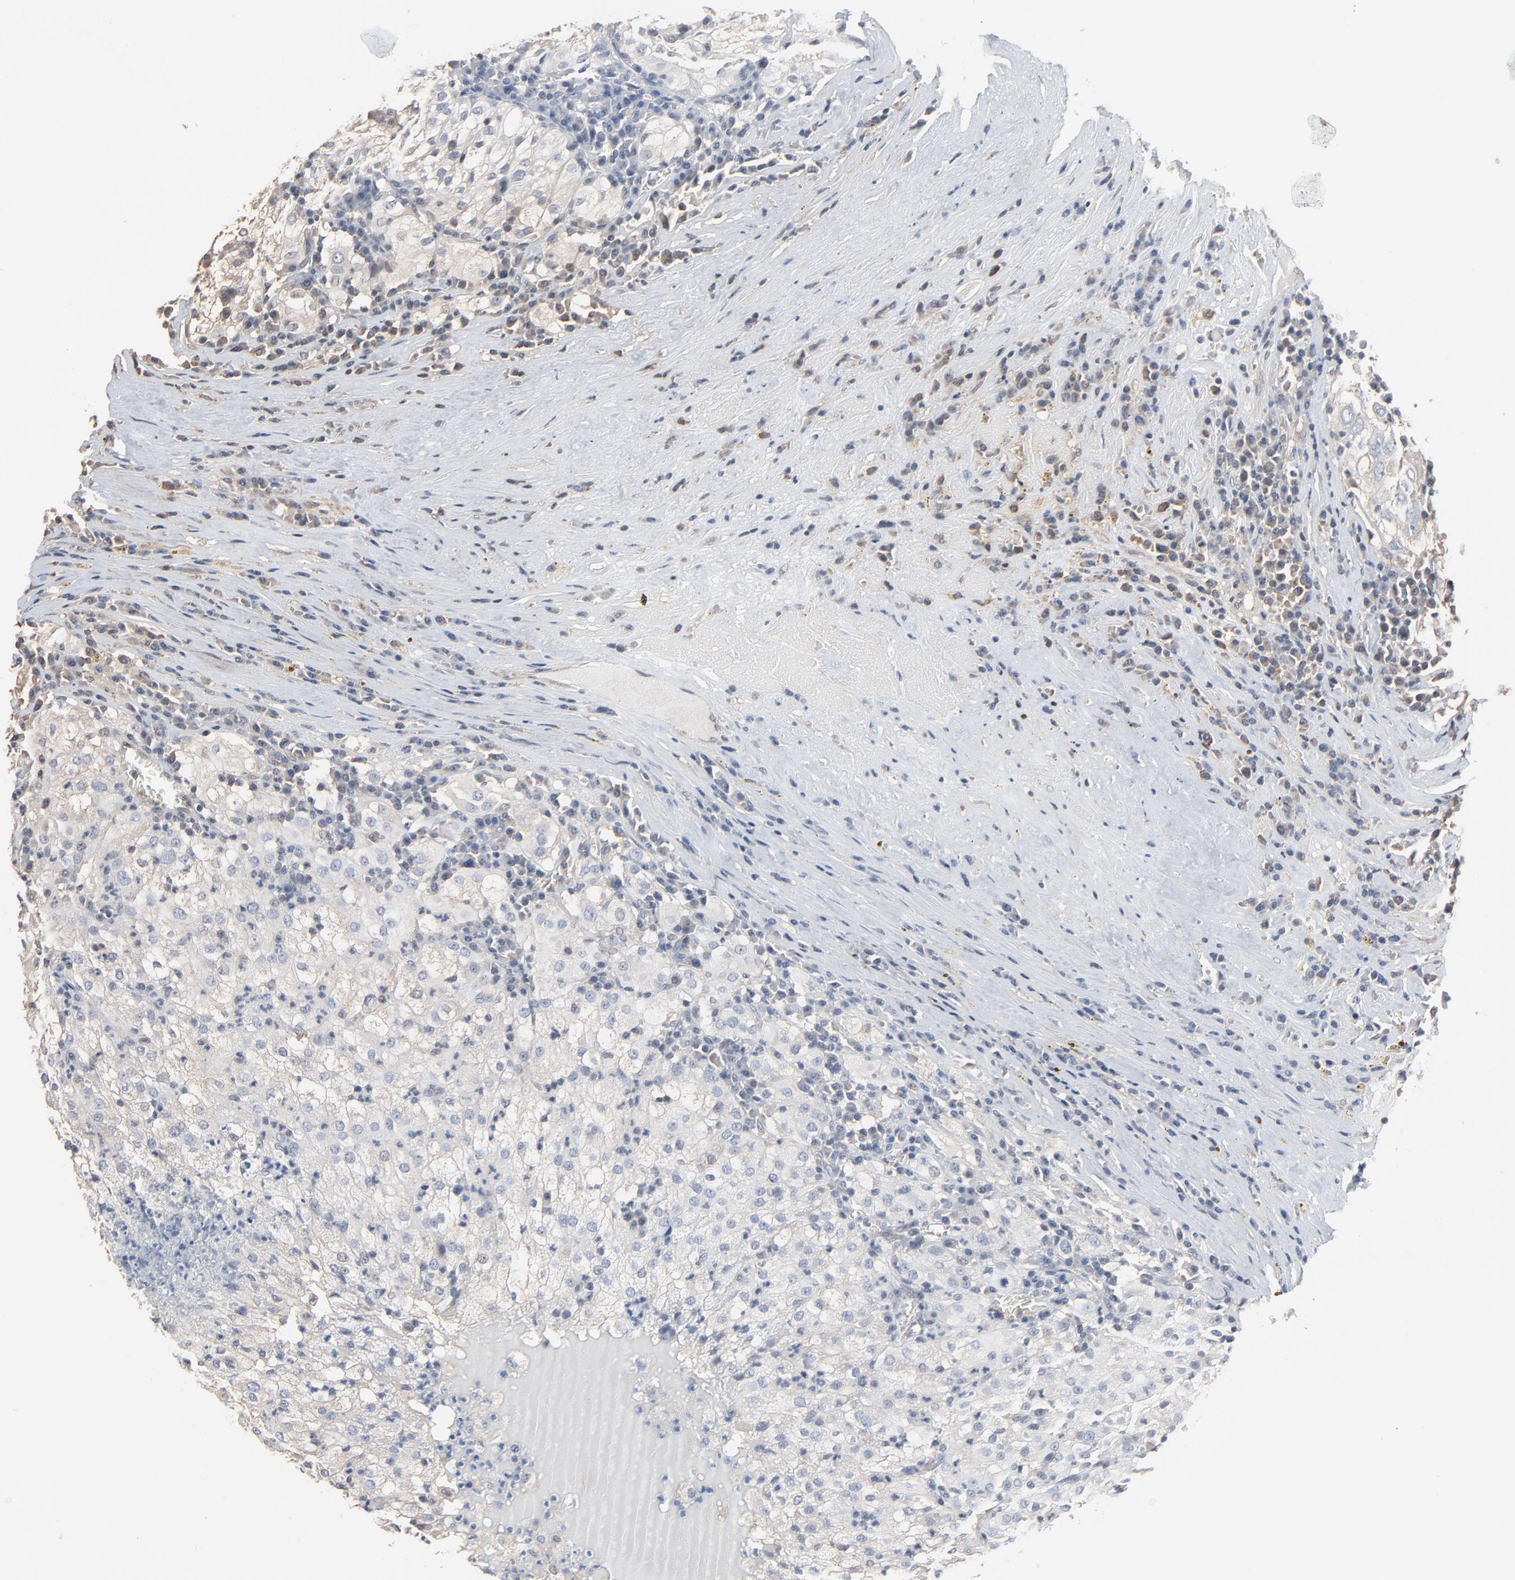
{"staining": {"intensity": "weak", "quantity": "25%-75%", "location": "cytoplasmic/membranous"}, "tissue": "renal cancer", "cell_type": "Tumor cells", "image_type": "cancer", "snomed": [{"axis": "morphology", "description": "Adenocarcinoma, NOS"}, {"axis": "topography", "description": "Kidney"}], "caption": "IHC image of neoplastic tissue: adenocarcinoma (renal) stained using immunohistochemistry displays low levels of weak protein expression localized specifically in the cytoplasmic/membranous of tumor cells, appearing as a cytoplasmic/membranous brown color.", "gene": "CCT5", "patient": {"sex": "male", "age": 59}}